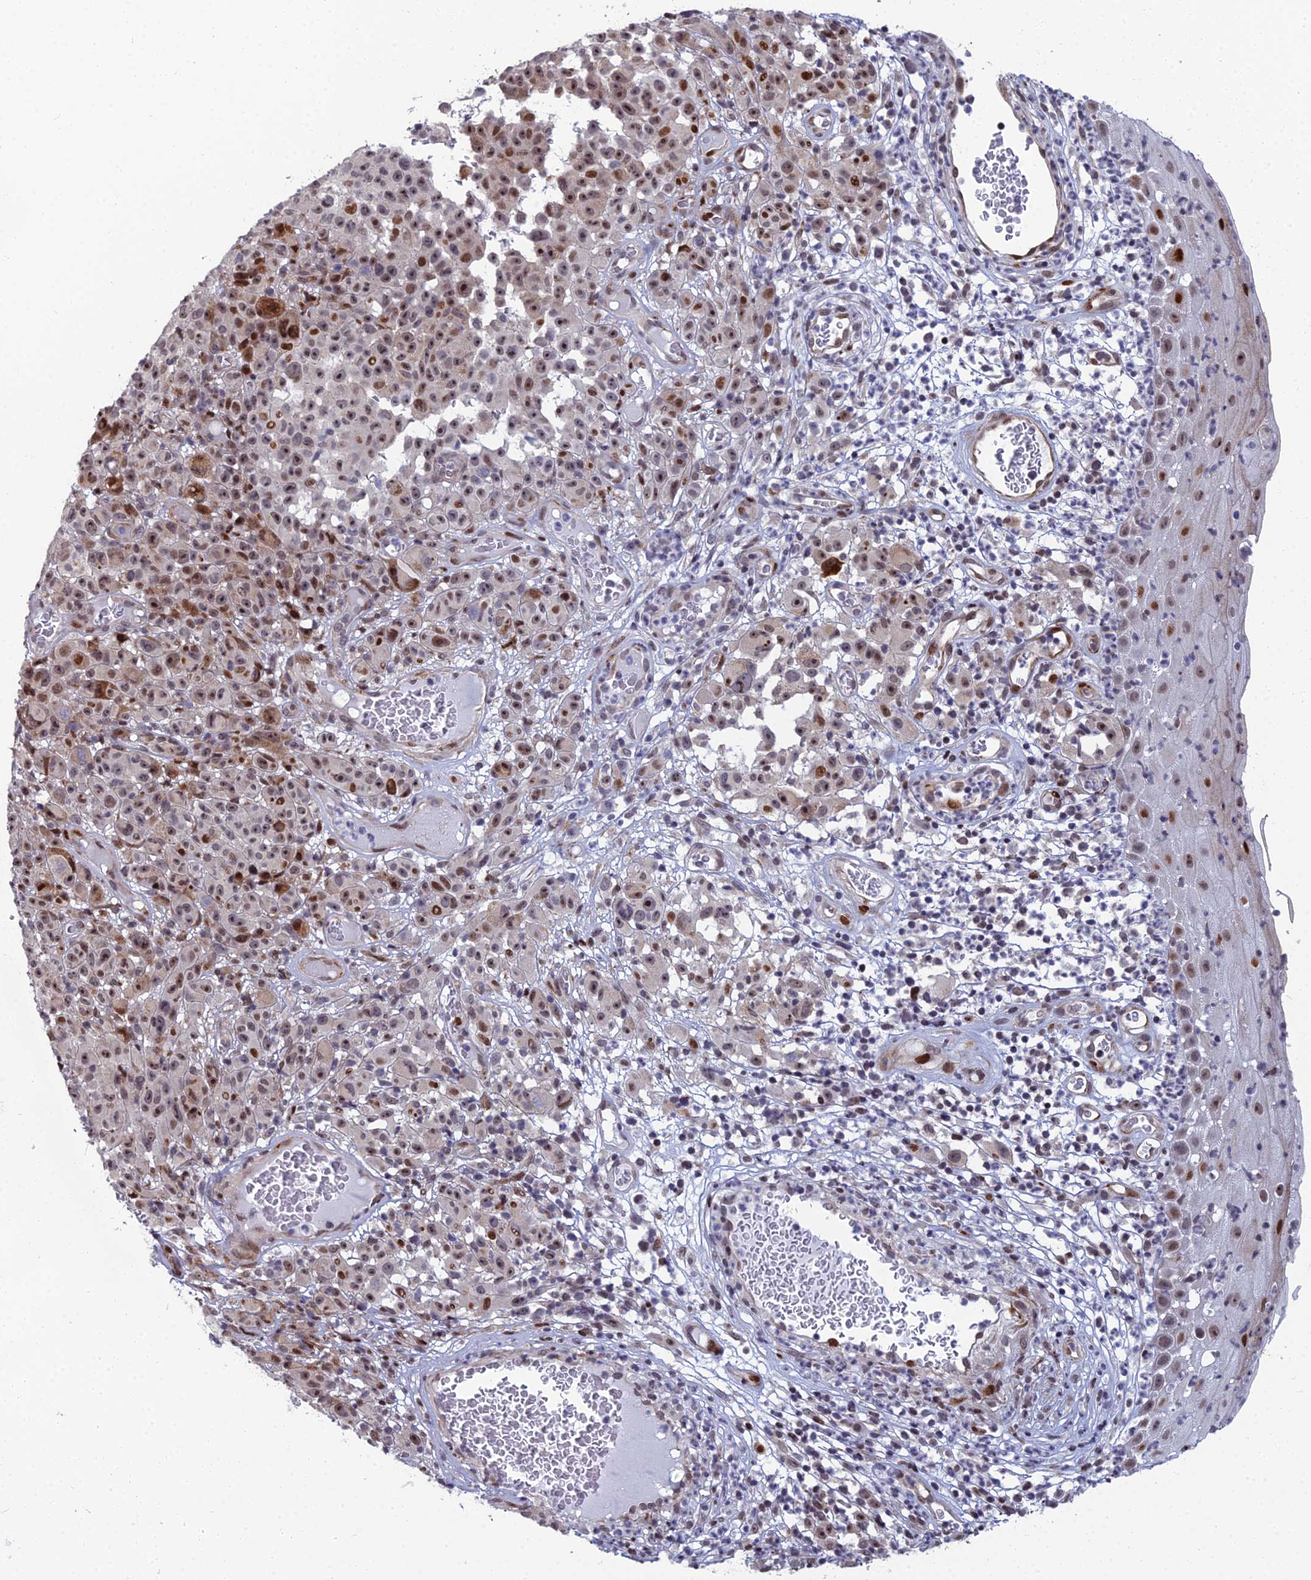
{"staining": {"intensity": "moderate", "quantity": ">75%", "location": "nuclear"}, "tissue": "melanoma", "cell_type": "Tumor cells", "image_type": "cancer", "snomed": [{"axis": "morphology", "description": "Malignant melanoma, NOS"}, {"axis": "topography", "description": "Skin"}], "caption": "Approximately >75% of tumor cells in malignant melanoma demonstrate moderate nuclear protein staining as visualized by brown immunohistochemical staining.", "gene": "ZNF668", "patient": {"sex": "female", "age": 82}}